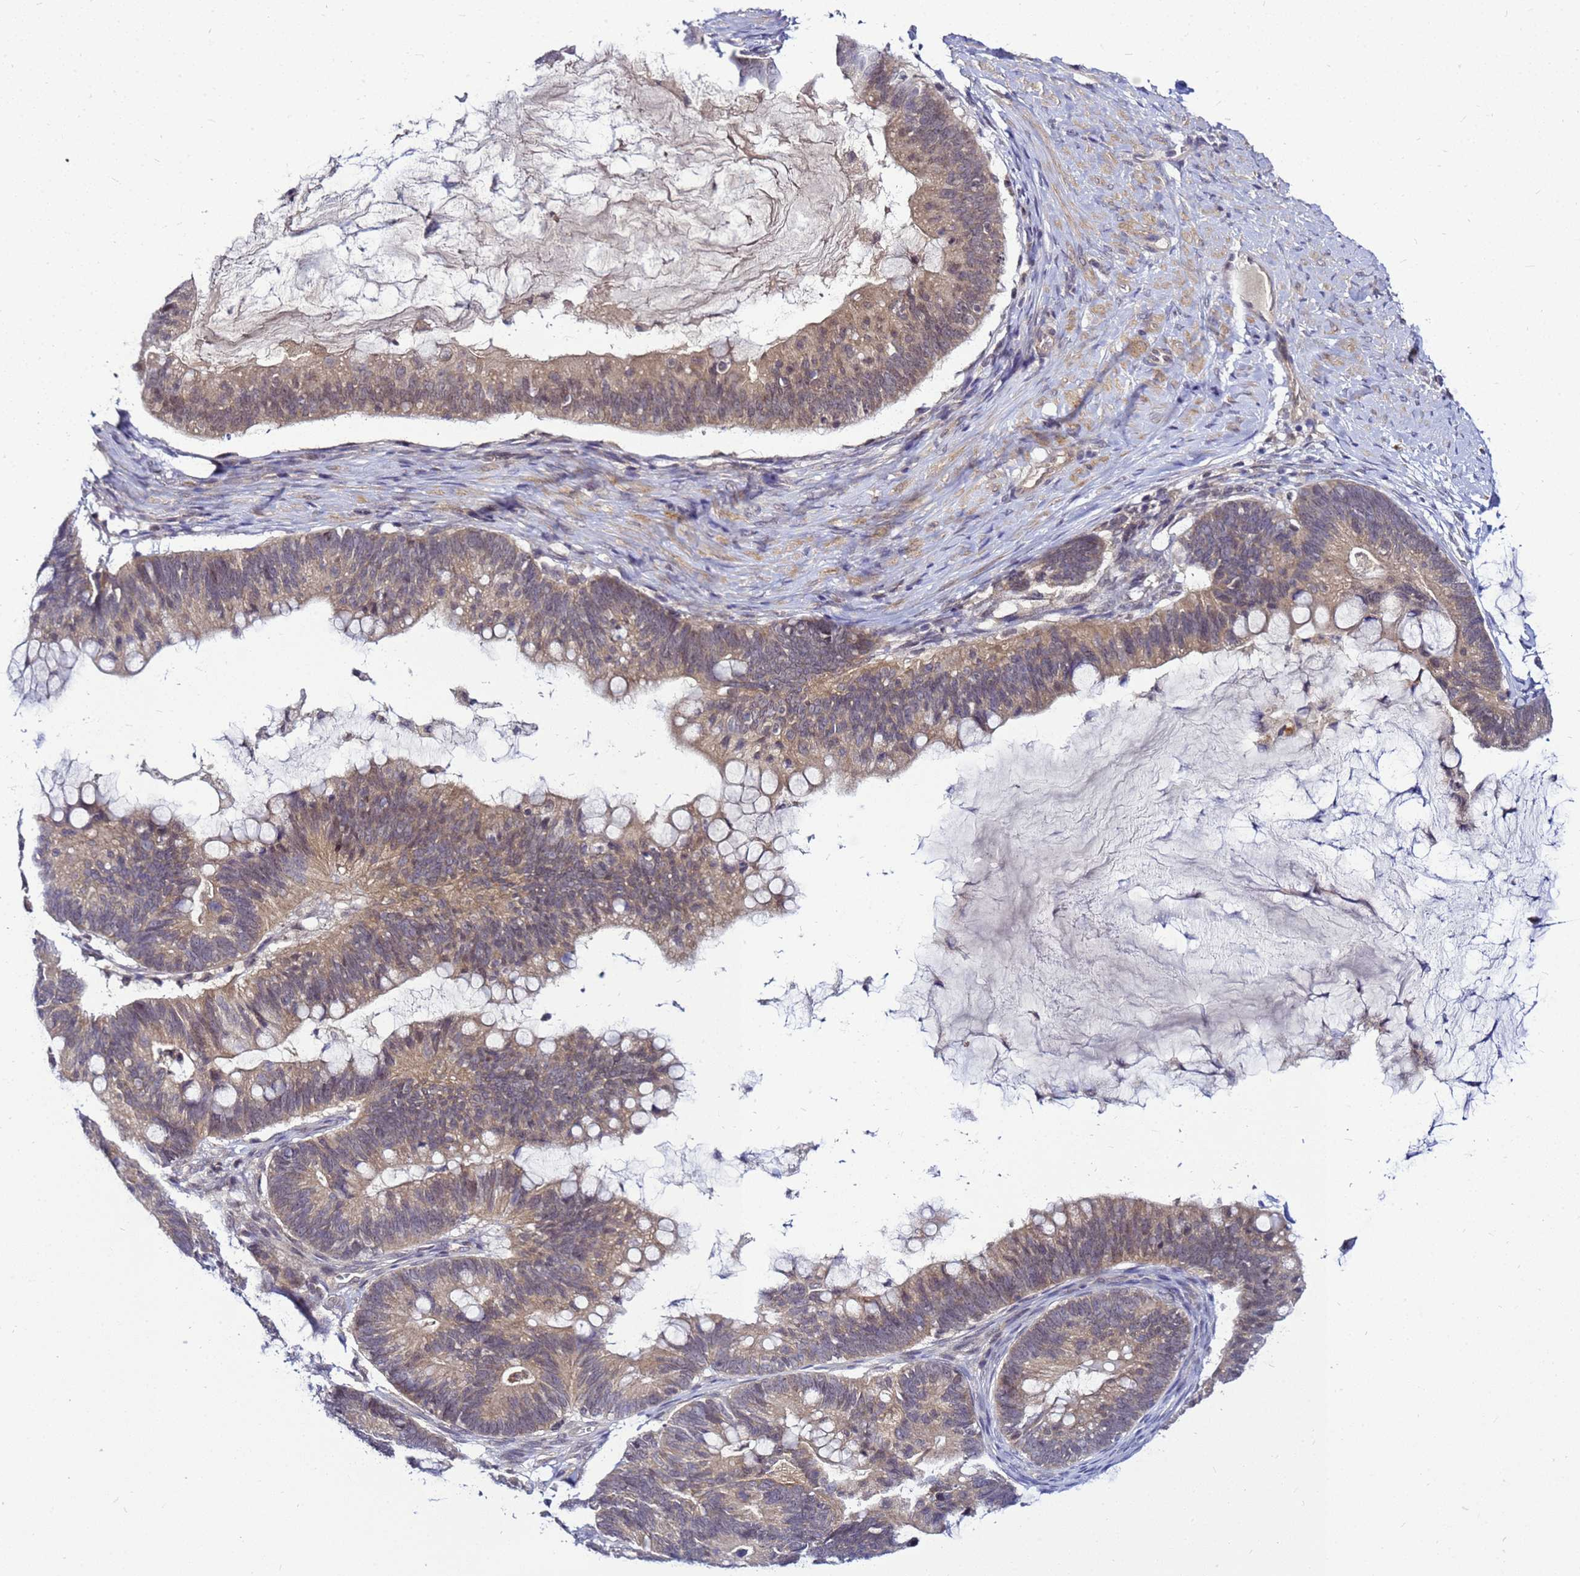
{"staining": {"intensity": "weak", "quantity": ">75%", "location": "cytoplasmic/membranous"}, "tissue": "ovarian cancer", "cell_type": "Tumor cells", "image_type": "cancer", "snomed": [{"axis": "morphology", "description": "Cystadenocarcinoma, mucinous, NOS"}, {"axis": "topography", "description": "Ovary"}], "caption": "Ovarian cancer tissue shows weak cytoplasmic/membranous staining in approximately >75% of tumor cells, visualized by immunohistochemistry.", "gene": "SAT1", "patient": {"sex": "female", "age": 61}}